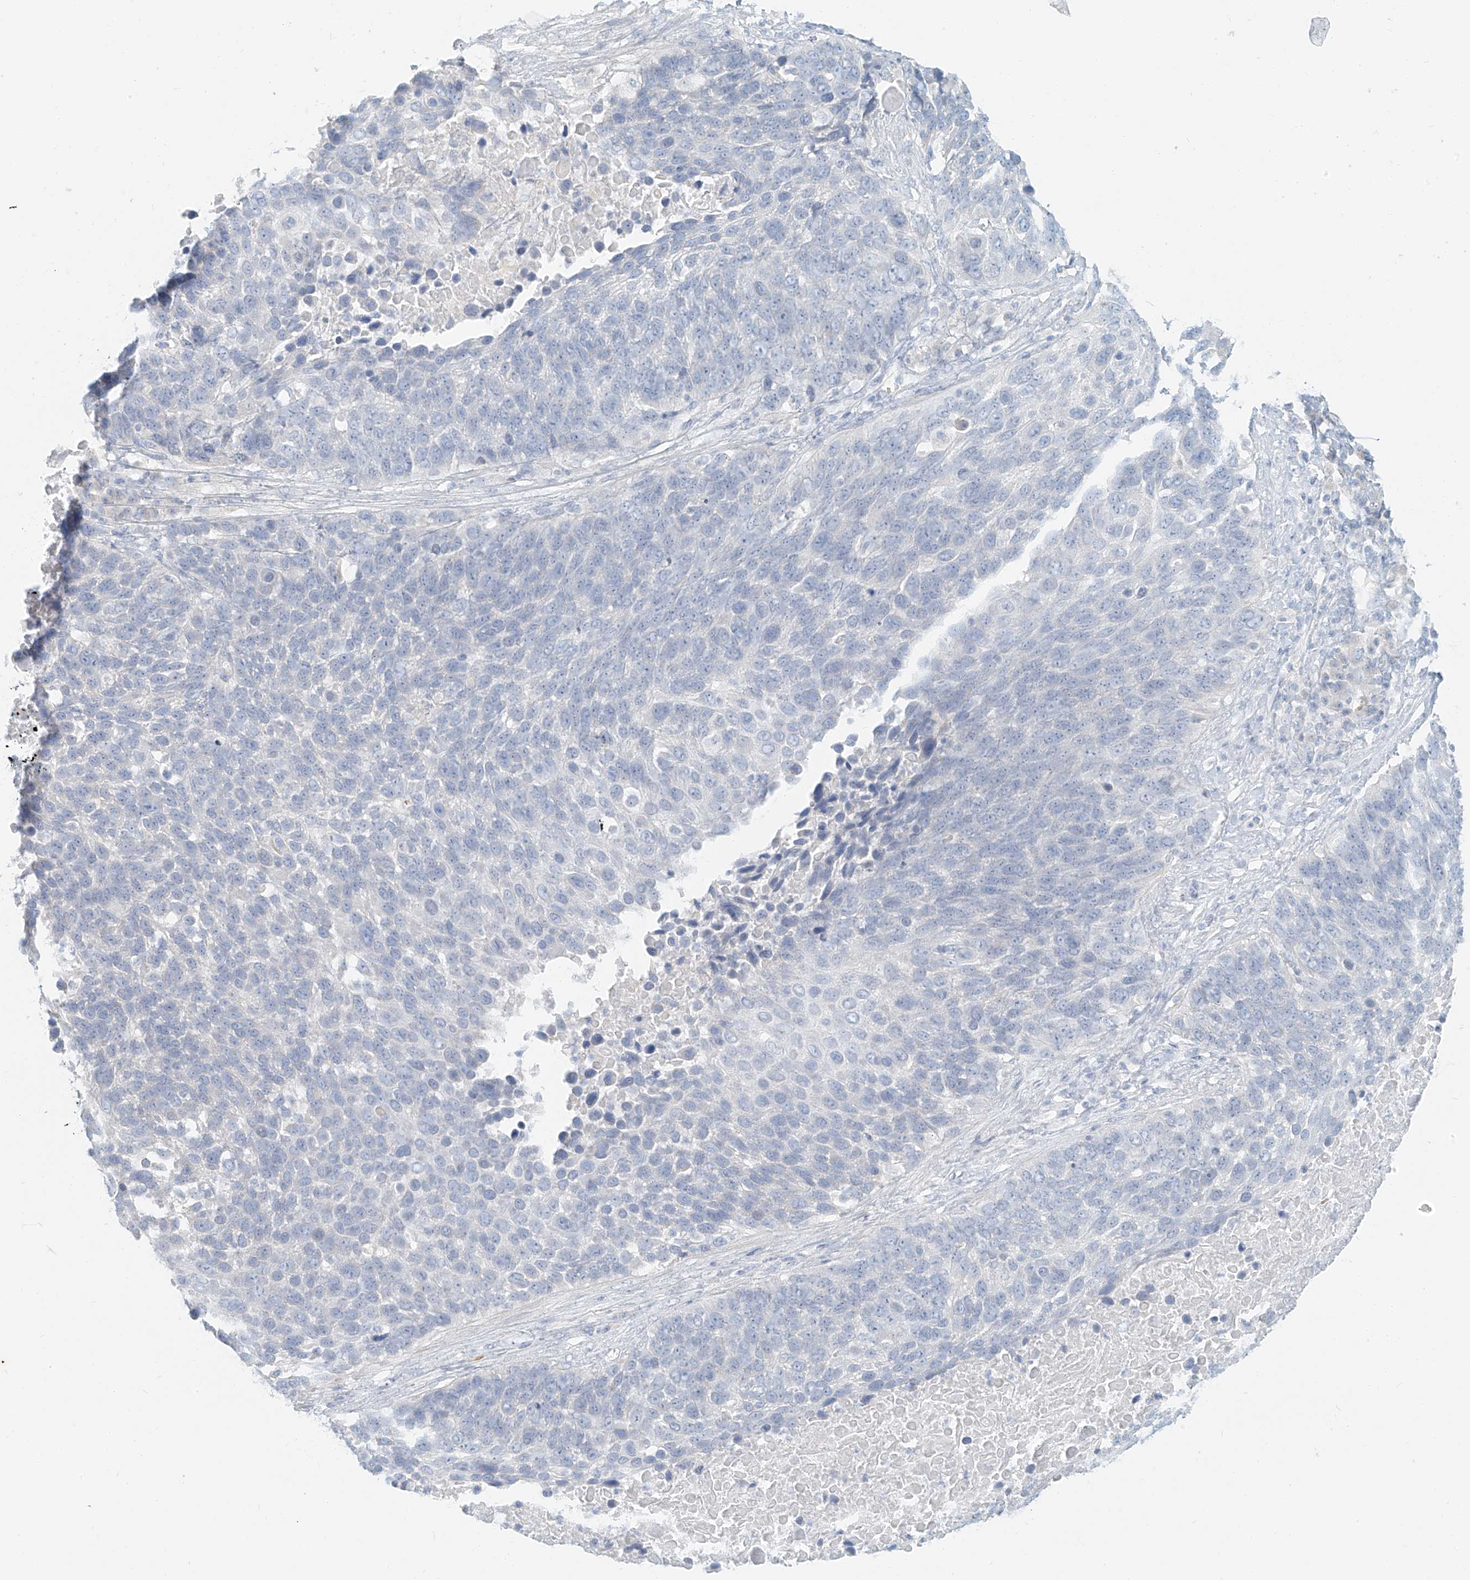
{"staining": {"intensity": "negative", "quantity": "none", "location": "none"}, "tissue": "lung cancer", "cell_type": "Tumor cells", "image_type": "cancer", "snomed": [{"axis": "morphology", "description": "Squamous cell carcinoma, NOS"}, {"axis": "topography", "description": "Lung"}], "caption": "An IHC photomicrograph of lung squamous cell carcinoma is shown. There is no staining in tumor cells of lung squamous cell carcinoma. (DAB IHC, high magnification).", "gene": "PGC", "patient": {"sex": "male", "age": 66}}